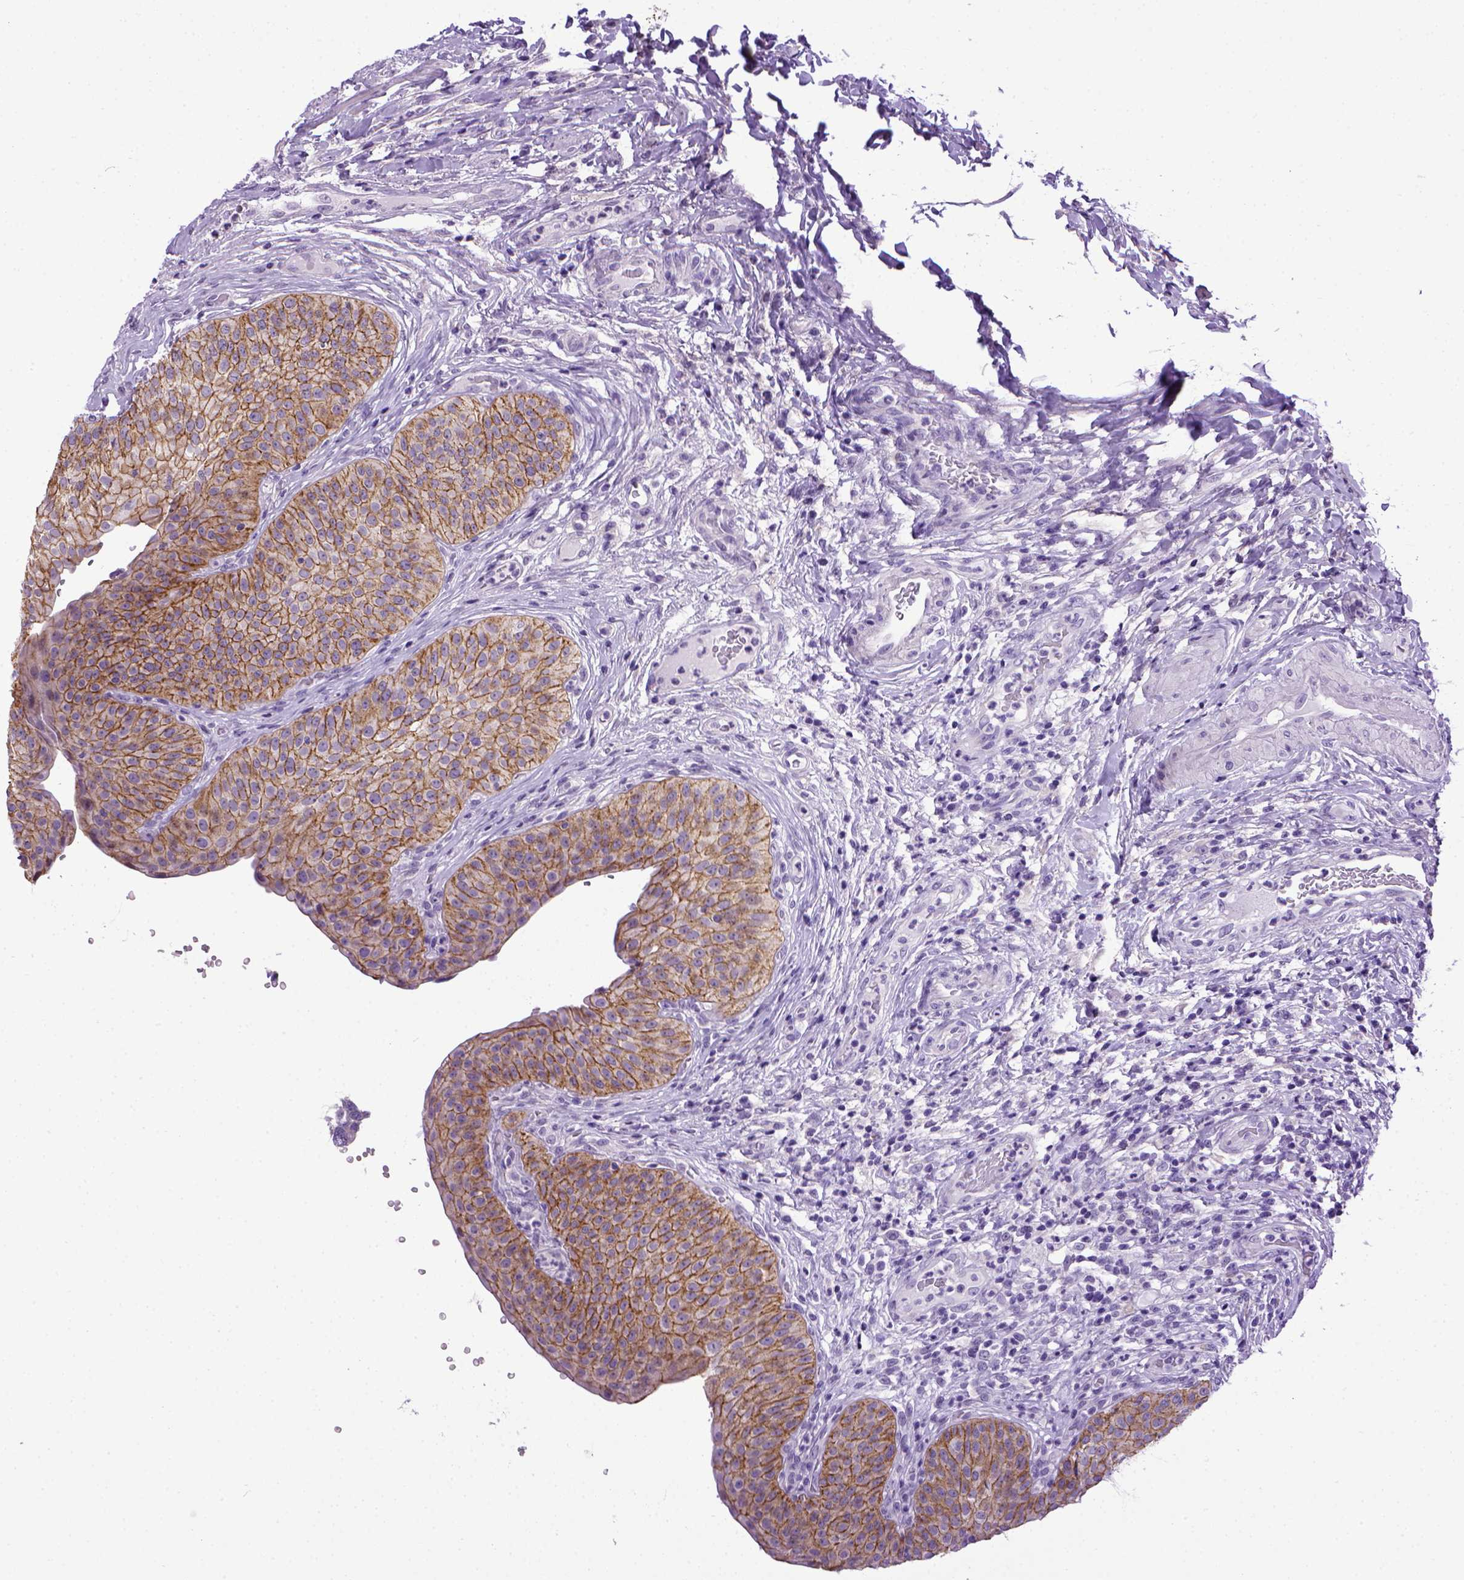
{"staining": {"intensity": "strong", "quantity": ">75%", "location": "cytoplasmic/membranous"}, "tissue": "urinary bladder", "cell_type": "Urothelial cells", "image_type": "normal", "snomed": [{"axis": "morphology", "description": "Normal tissue, NOS"}, {"axis": "topography", "description": "Urinary bladder"}], "caption": "An image of human urinary bladder stained for a protein exhibits strong cytoplasmic/membranous brown staining in urothelial cells. (brown staining indicates protein expression, while blue staining denotes nuclei).", "gene": "CDH1", "patient": {"sex": "male", "age": 66}}